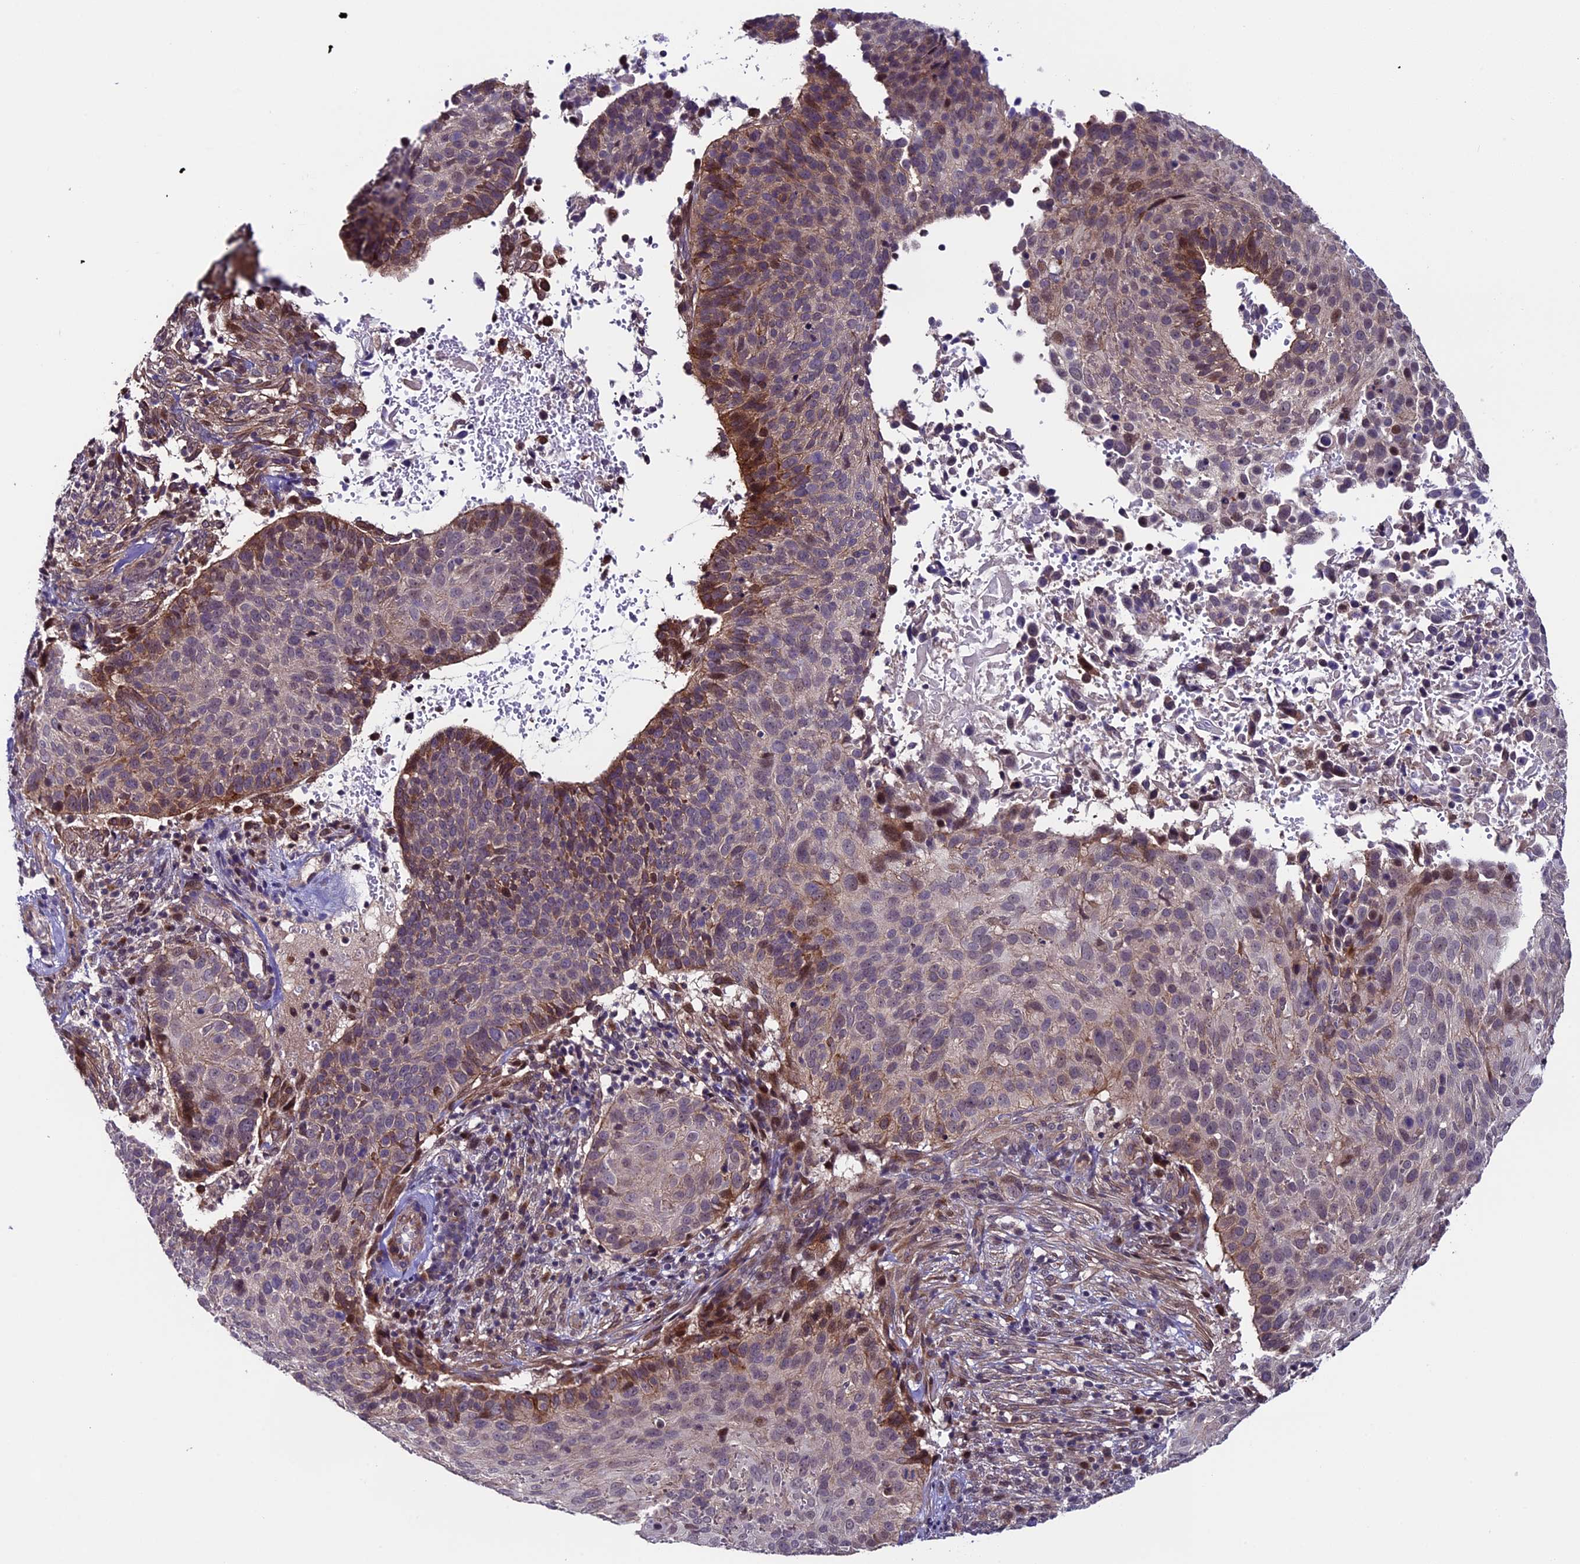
{"staining": {"intensity": "weak", "quantity": "25%-75%", "location": "cytoplasmic/membranous,nuclear"}, "tissue": "cervical cancer", "cell_type": "Tumor cells", "image_type": "cancer", "snomed": [{"axis": "morphology", "description": "Squamous cell carcinoma, NOS"}, {"axis": "topography", "description": "Cervix"}], "caption": "Immunohistochemical staining of human cervical cancer (squamous cell carcinoma) exhibits low levels of weak cytoplasmic/membranous and nuclear positivity in approximately 25%-75% of tumor cells.", "gene": "SIPA1L3", "patient": {"sex": "female", "age": 74}}